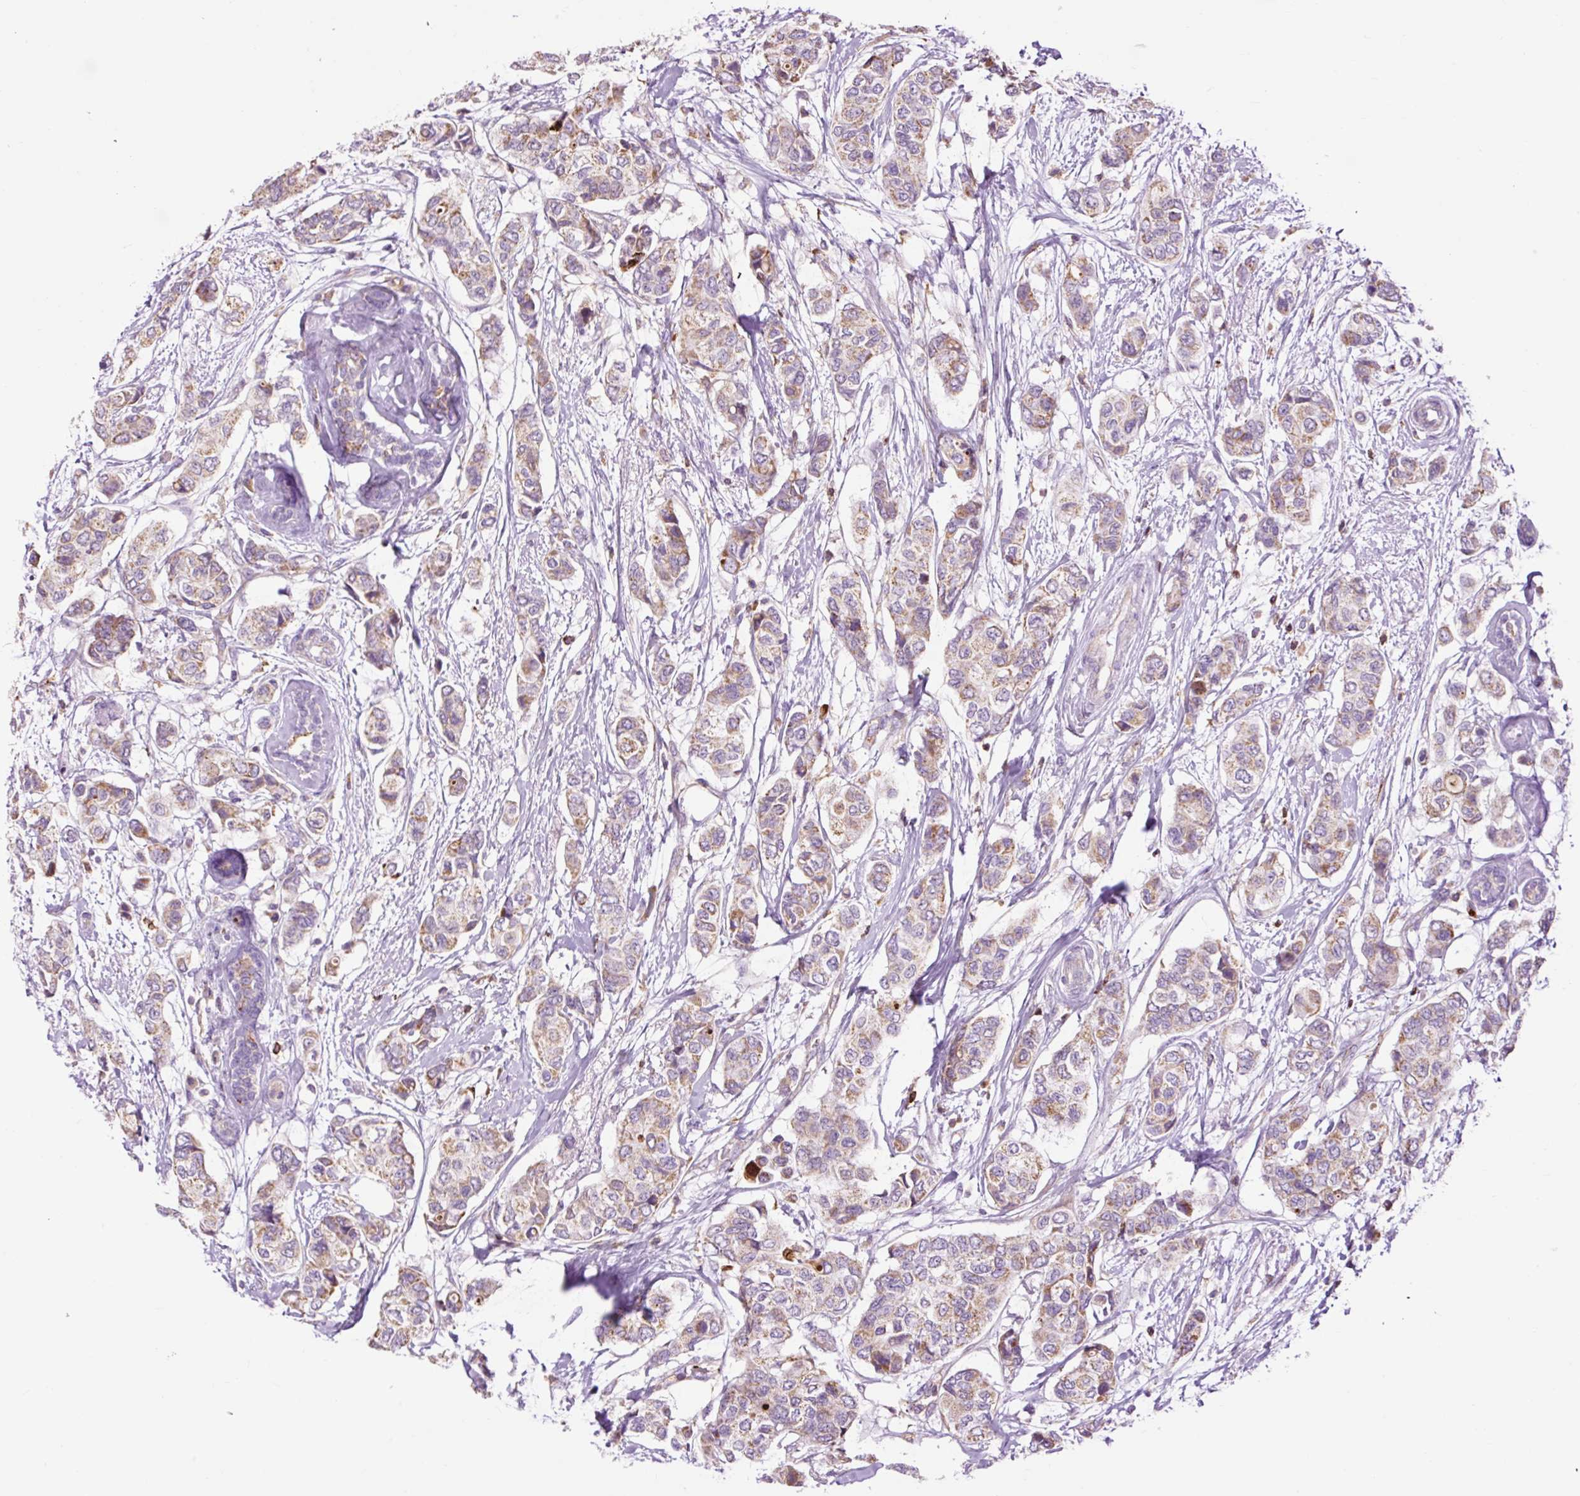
{"staining": {"intensity": "moderate", "quantity": ">75%", "location": "cytoplasmic/membranous"}, "tissue": "breast cancer", "cell_type": "Tumor cells", "image_type": "cancer", "snomed": [{"axis": "morphology", "description": "Lobular carcinoma"}, {"axis": "topography", "description": "Breast"}], "caption": "Immunohistochemistry micrograph of breast cancer stained for a protein (brown), which displays medium levels of moderate cytoplasmic/membranous expression in approximately >75% of tumor cells.", "gene": "CD83", "patient": {"sex": "female", "age": 51}}